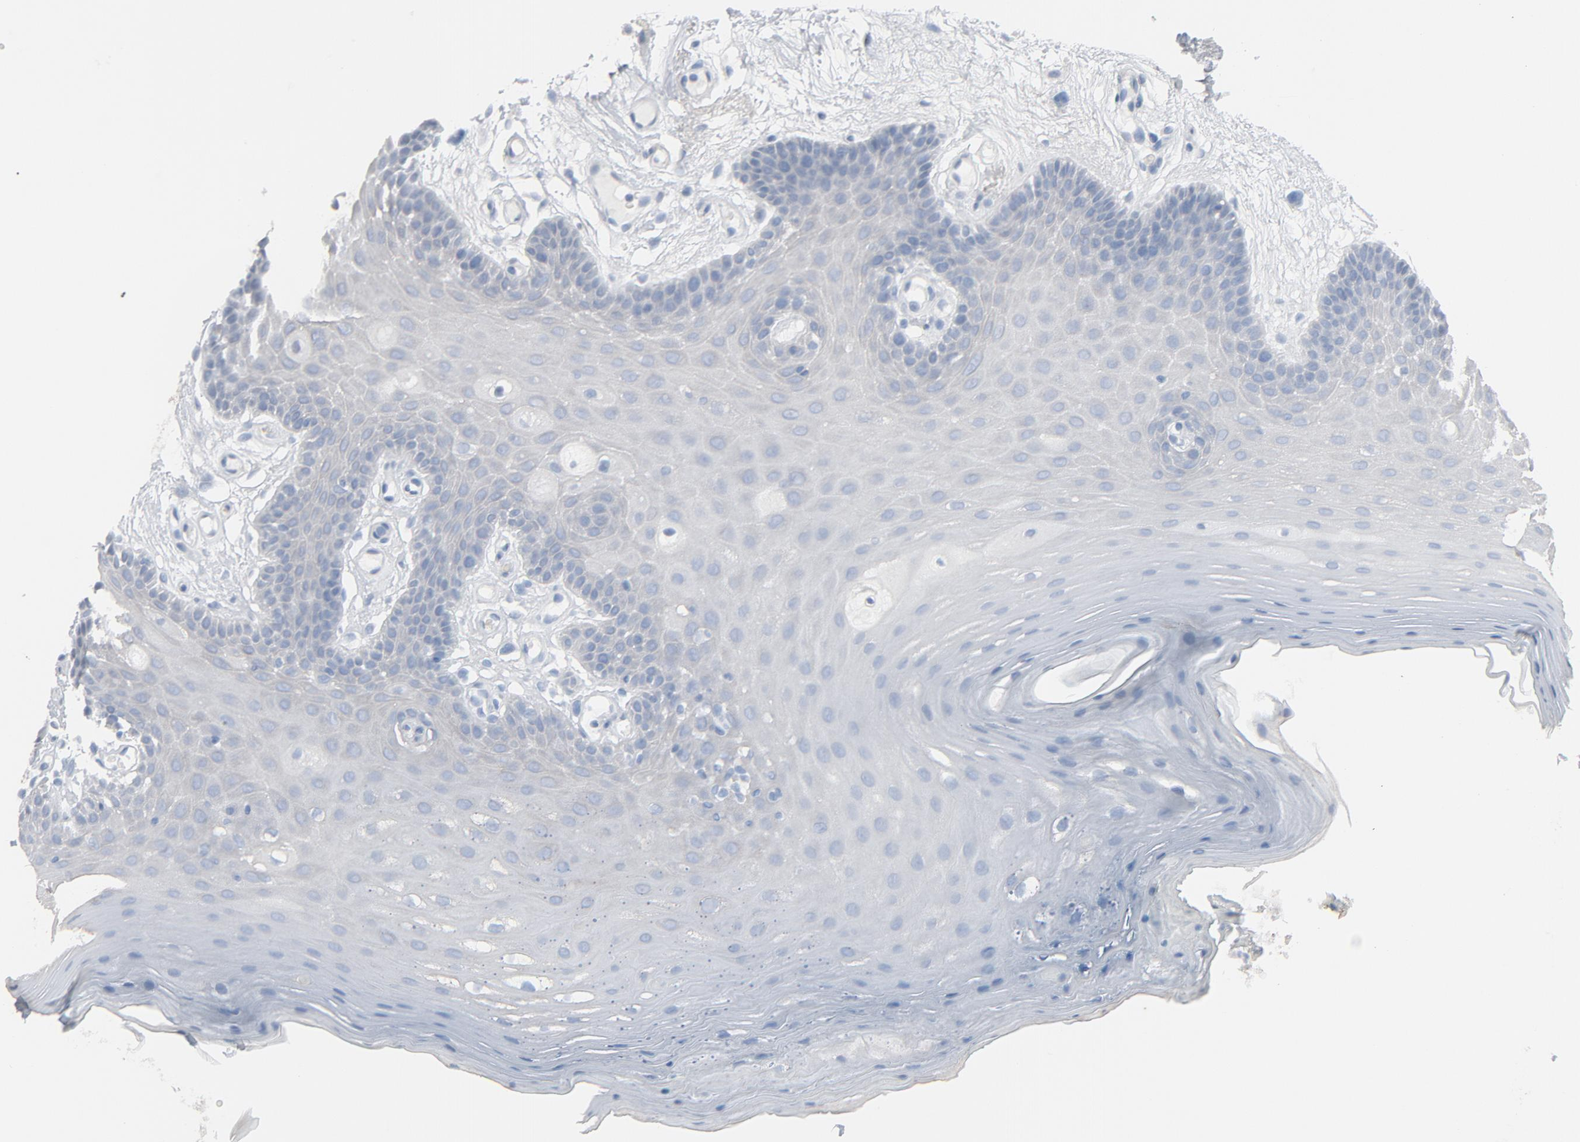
{"staining": {"intensity": "moderate", "quantity": ">75%", "location": "cytoplasmic/membranous"}, "tissue": "oral mucosa", "cell_type": "Squamous epithelial cells", "image_type": "normal", "snomed": [{"axis": "morphology", "description": "Normal tissue, NOS"}, {"axis": "morphology", "description": "Squamous cell carcinoma, NOS"}, {"axis": "topography", "description": "Skeletal muscle"}, {"axis": "topography", "description": "Oral tissue"}, {"axis": "topography", "description": "Head-Neck"}], "caption": "A high-resolution photomicrograph shows immunohistochemistry (IHC) staining of normal oral mucosa, which exhibits moderate cytoplasmic/membranous positivity in about >75% of squamous epithelial cells. Using DAB (brown) and hematoxylin (blue) stains, captured at high magnification using brightfield microscopy.", "gene": "MT3", "patient": {"sex": "male", "age": 71}}